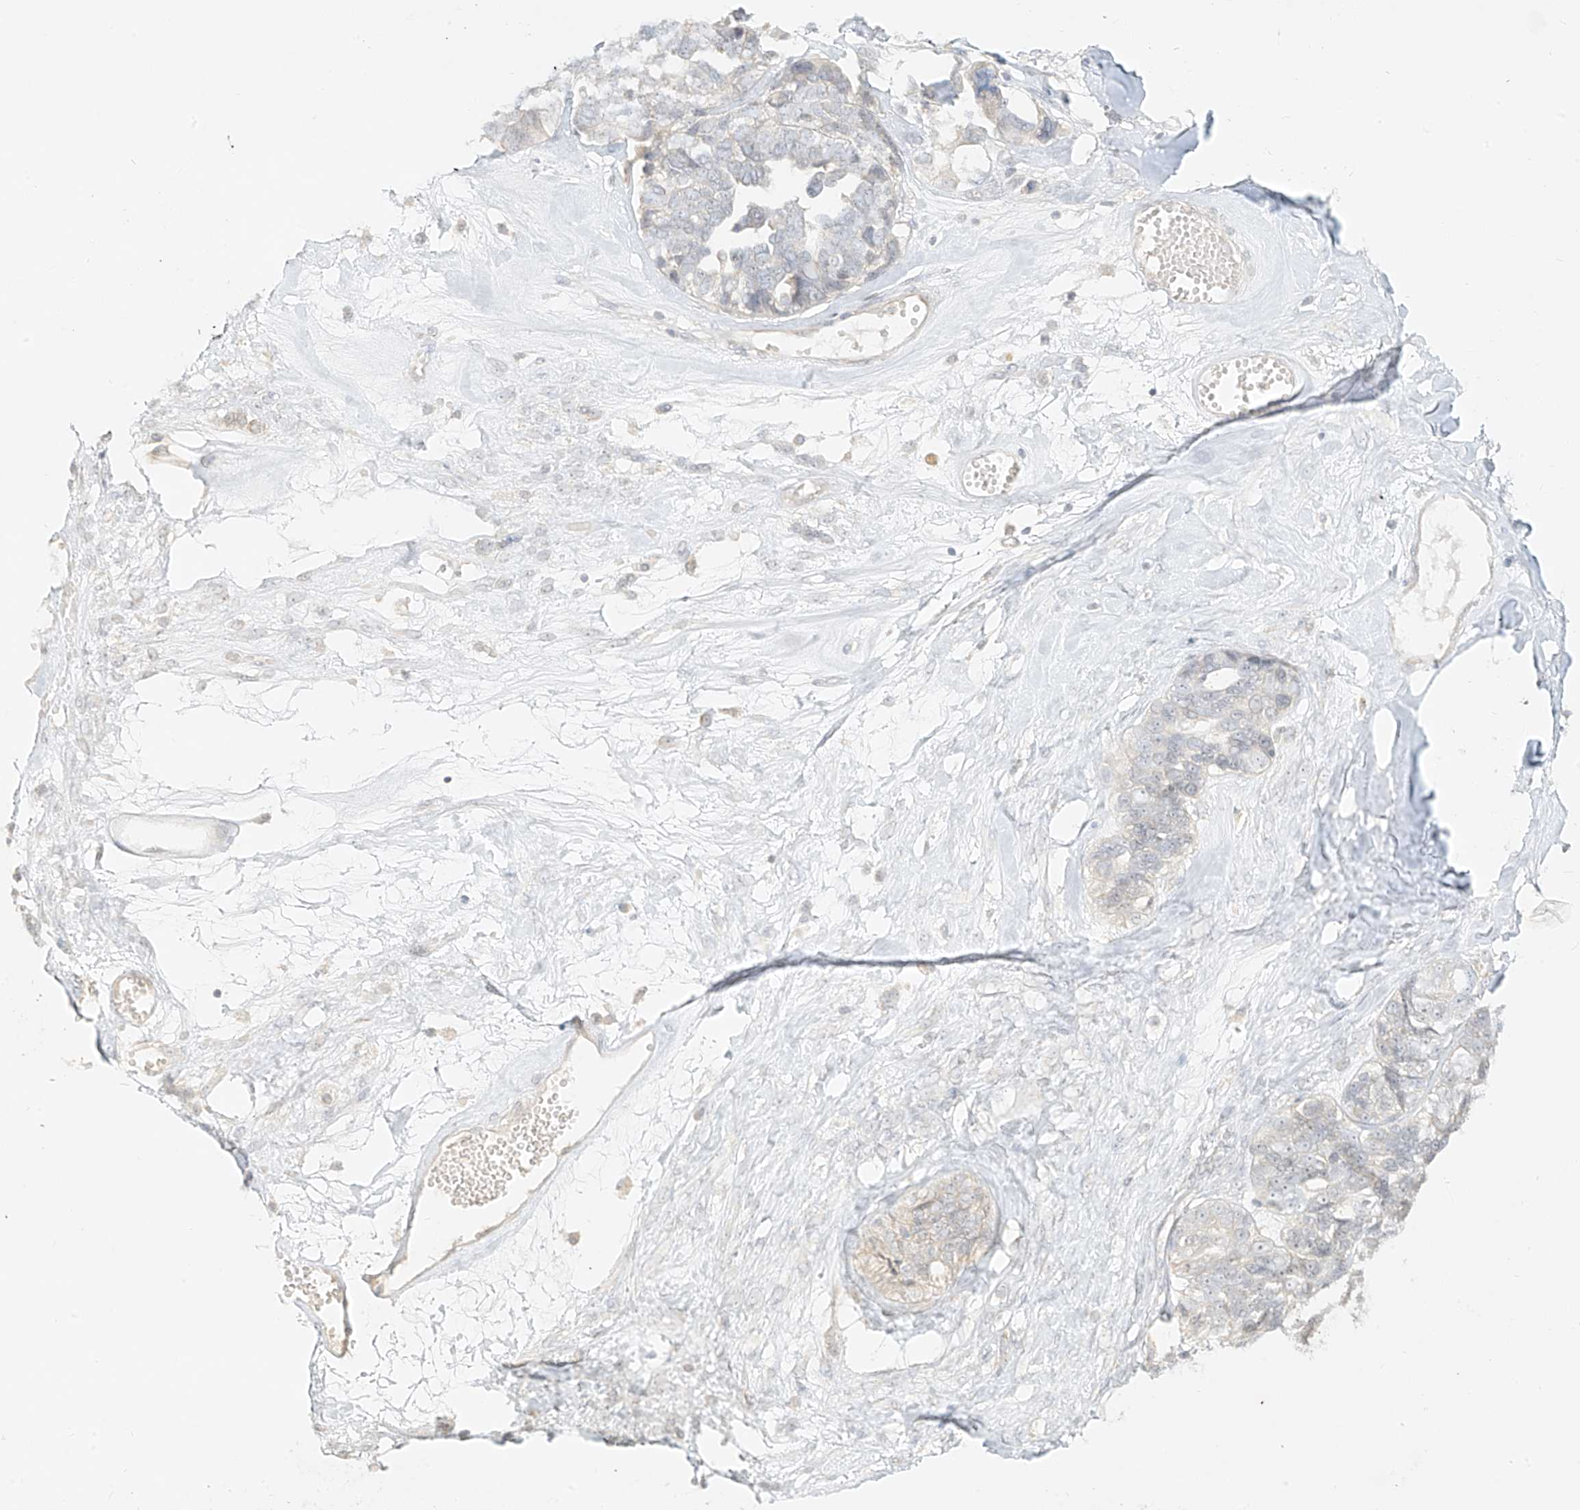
{"staining": {"intensity": "negative", "quantity": "none", "location": "none"}, "tissue": "ovarian cancer", "cell_type": "Tumor cells", "image_type": "cancer", "snomed": [{"axis": "morphology", "description": "Cystadenocarcinoma, serous, NOS"}, {"axis": "topography", "description": "Ovary"}], "caption": "Tumor cells are negative for protein expression in human serous cystadenocarcinoma (ovarian). (Stains: DAB immunohistochemistry with hematoxylin counter stain, Microscopy: brightfield microscopy at high magnification).", "gene": "LIPT1", "patient": {"sex": "female", "age": 79}}